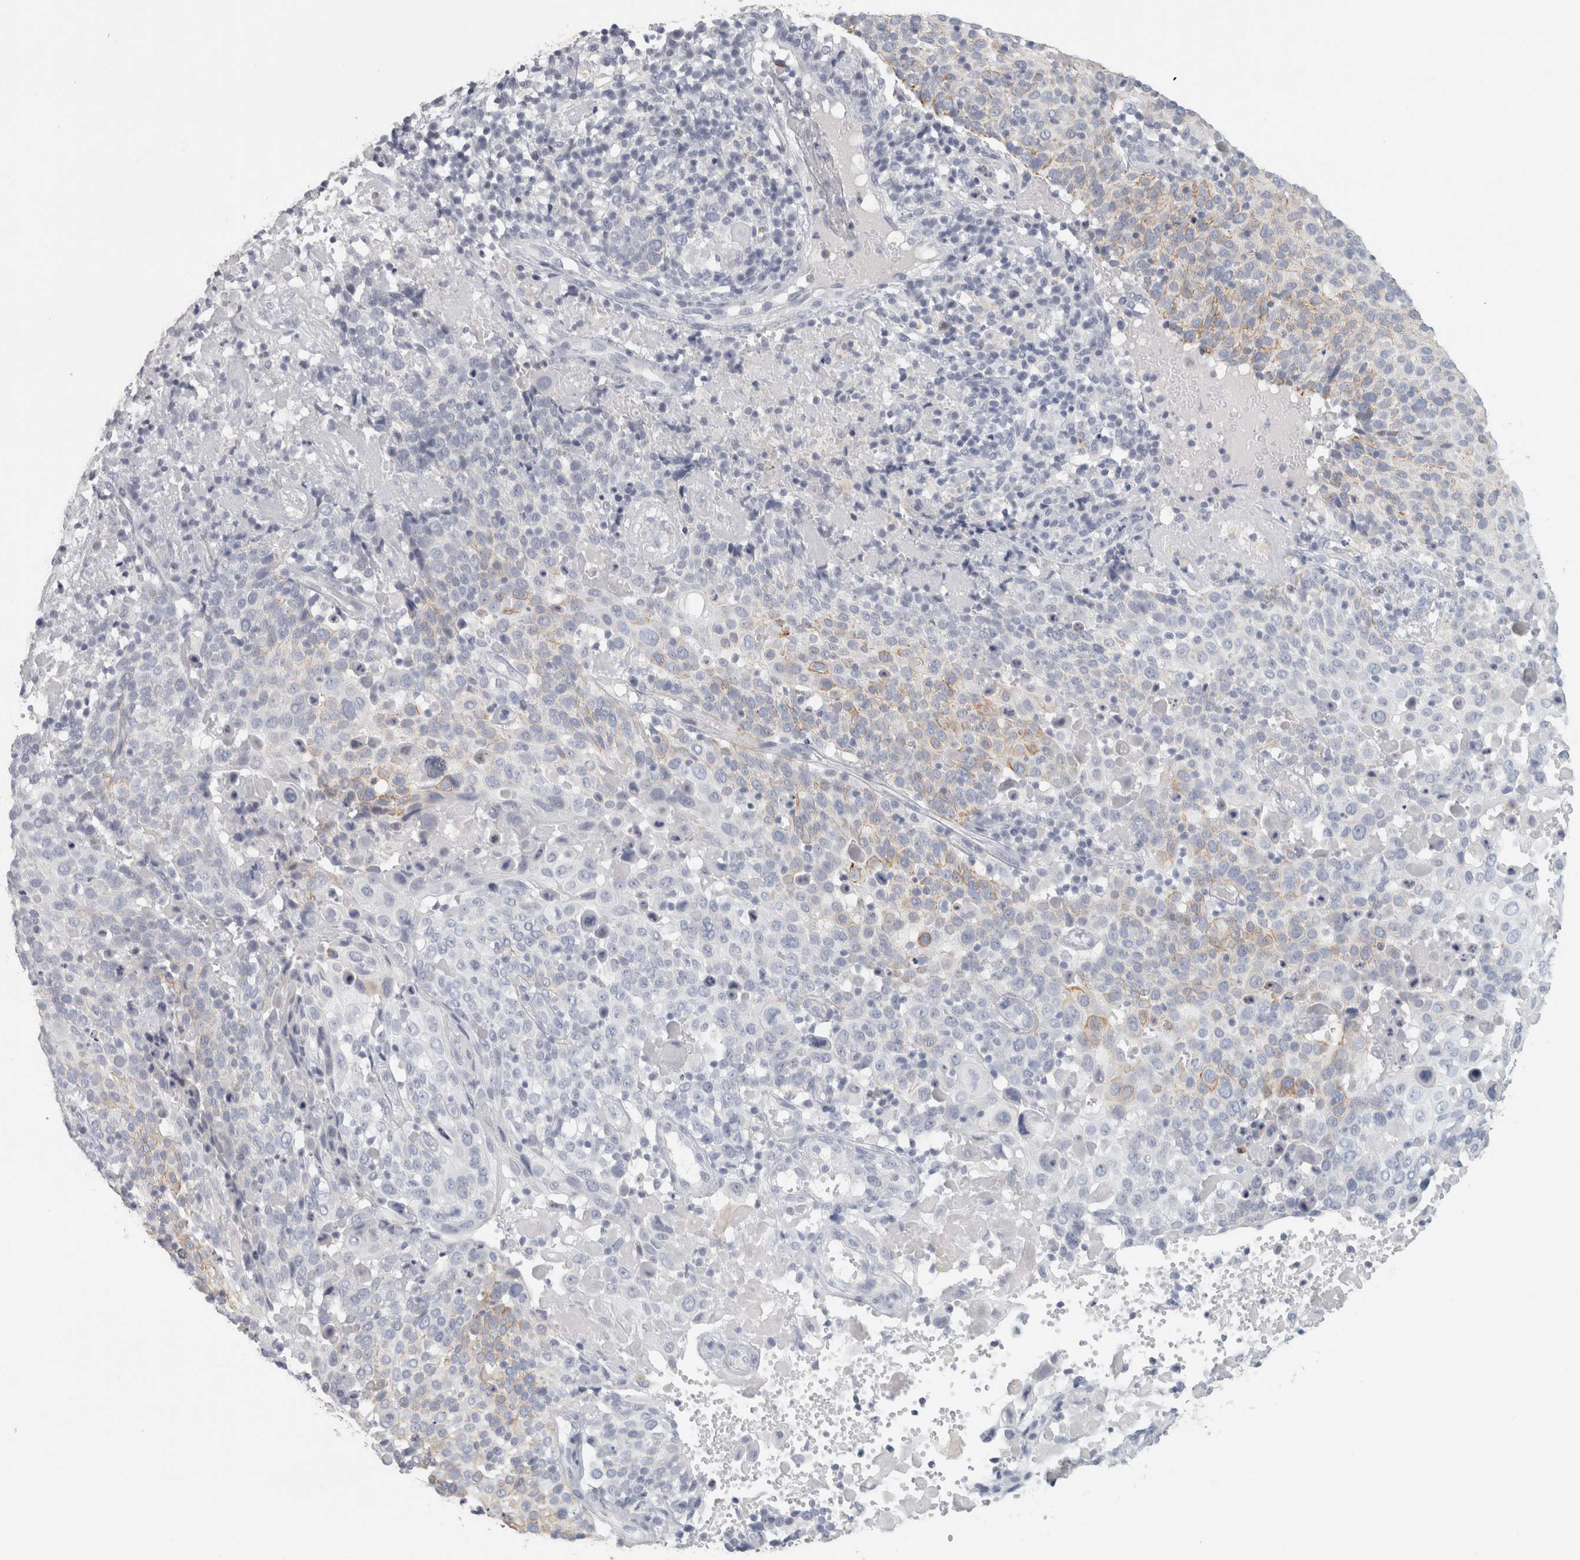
{"staining": {"intensity": "moderate", "quantity": "<25%", "location": "cytoplasmic/membranous"}, "tissue": "cervical cancer", "cell_type": "Tumor cells", "image_type": "cancer", "snomed": [{"axis": "morphology", "description": "Squamous cell carcinoma, NOS"}, {"axis": "topography", "description": "Cervix"}], "caption": "Cervical cancer (squamous cell carcinoma) stained with IHC demonstrates moderate cytoplasmic/membranous positivity in about <25% of tumor cells.", "gene": "SLC28A3", "patient": {"sex": "female", "age": 74}}